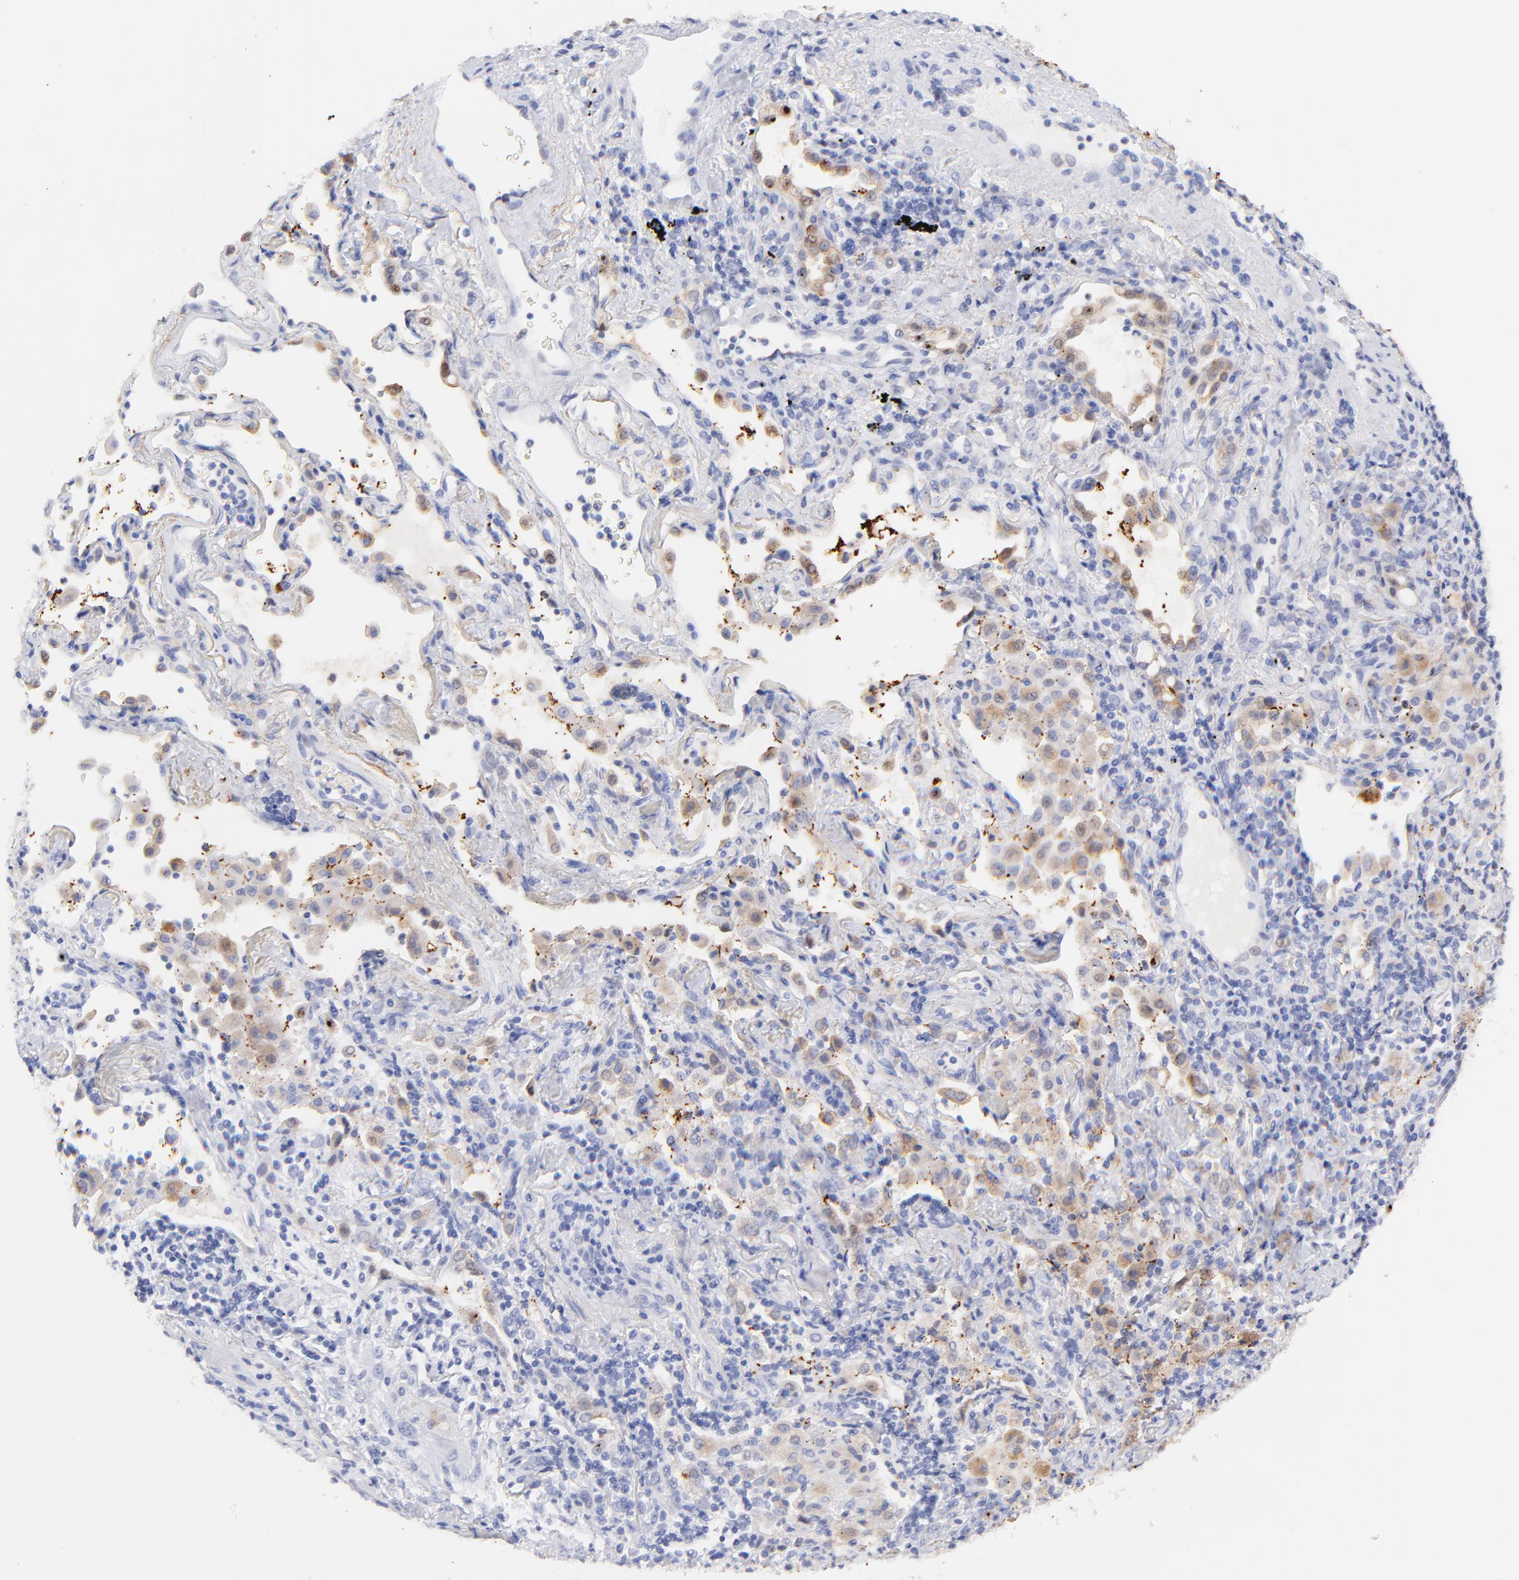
{"staining": {"intensity": "weak", "quantity": "<25%", "location": "cytoplasmic/membranous"}, "tissue": "lung cancer", "cell_type": "Tumor cells", "image_type": "cancer", "snomed": [{"axis": "morphology", "description": "Squamous cell carcinoma, NOS"}, {"axis": "topography", "description": "Lung"}], "caption": "Immunohistochemistry (IHC) of lung cancer (squamous cell carcinoma) exhibits no positivity in tumor cells.", "gene": "CFAP57", "patient": {"sex": "female", "age": 67}}